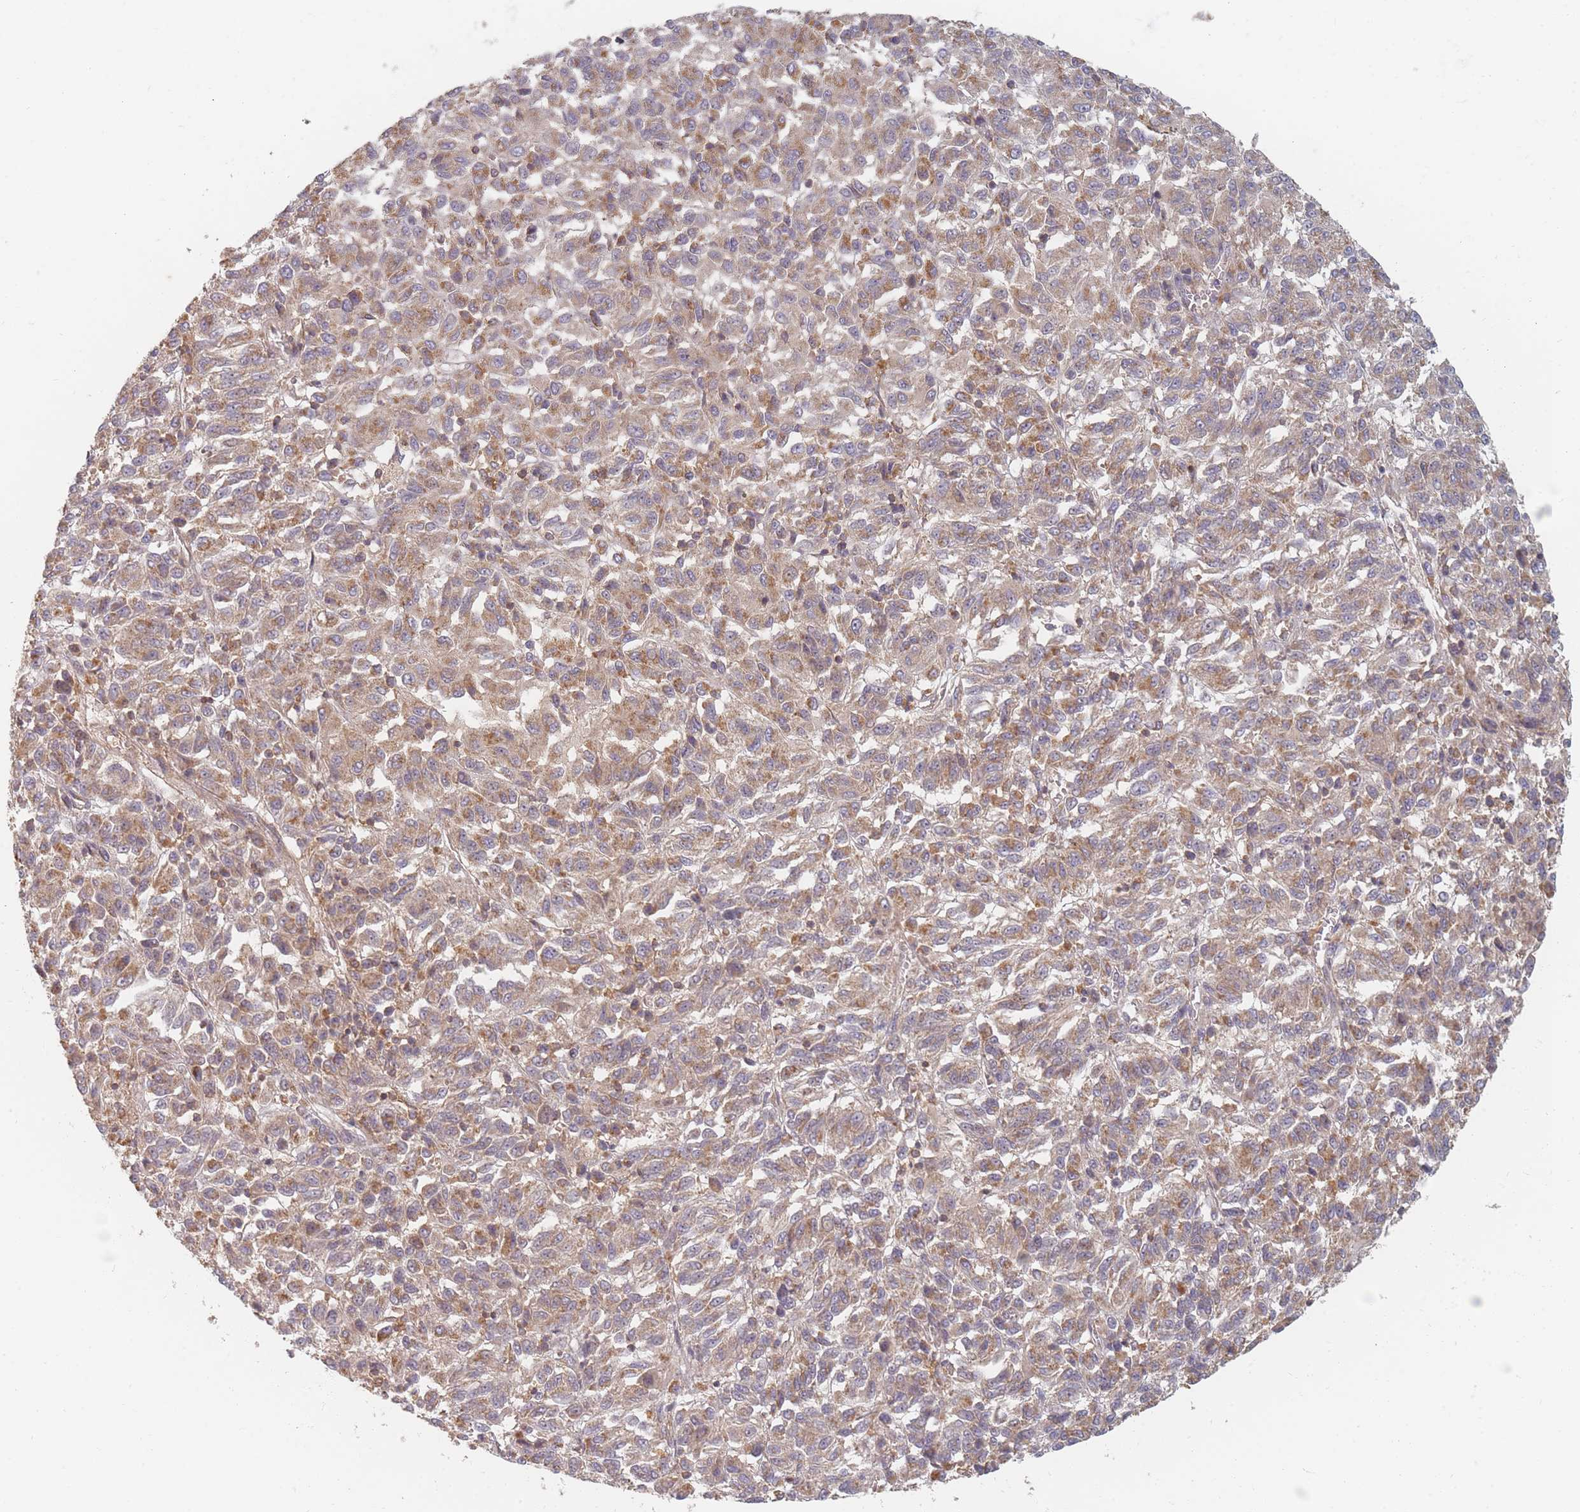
{"staining": {"intensity": "moderate", "quantity": "25%-75%", "location": "cytoplasmic/membranous"}, "tissue": "melanoma", "cell_type": "Tumor cells", "image_type": "cancer", "snomed": [{"axis": "morphology", "description": "Malignant melanoma, Metastatic site"}, {"axis": "topography", "description": "Lung"}], "caption": "IHC image of melanoma stained for a protein (brown), which reveals medium levels of moderate cytoplasmic/membranous staining in approximately 25%-75% of tumor cells.", "gene": "SLC35F3", "patient": {"sex": "male", "age": 64}}